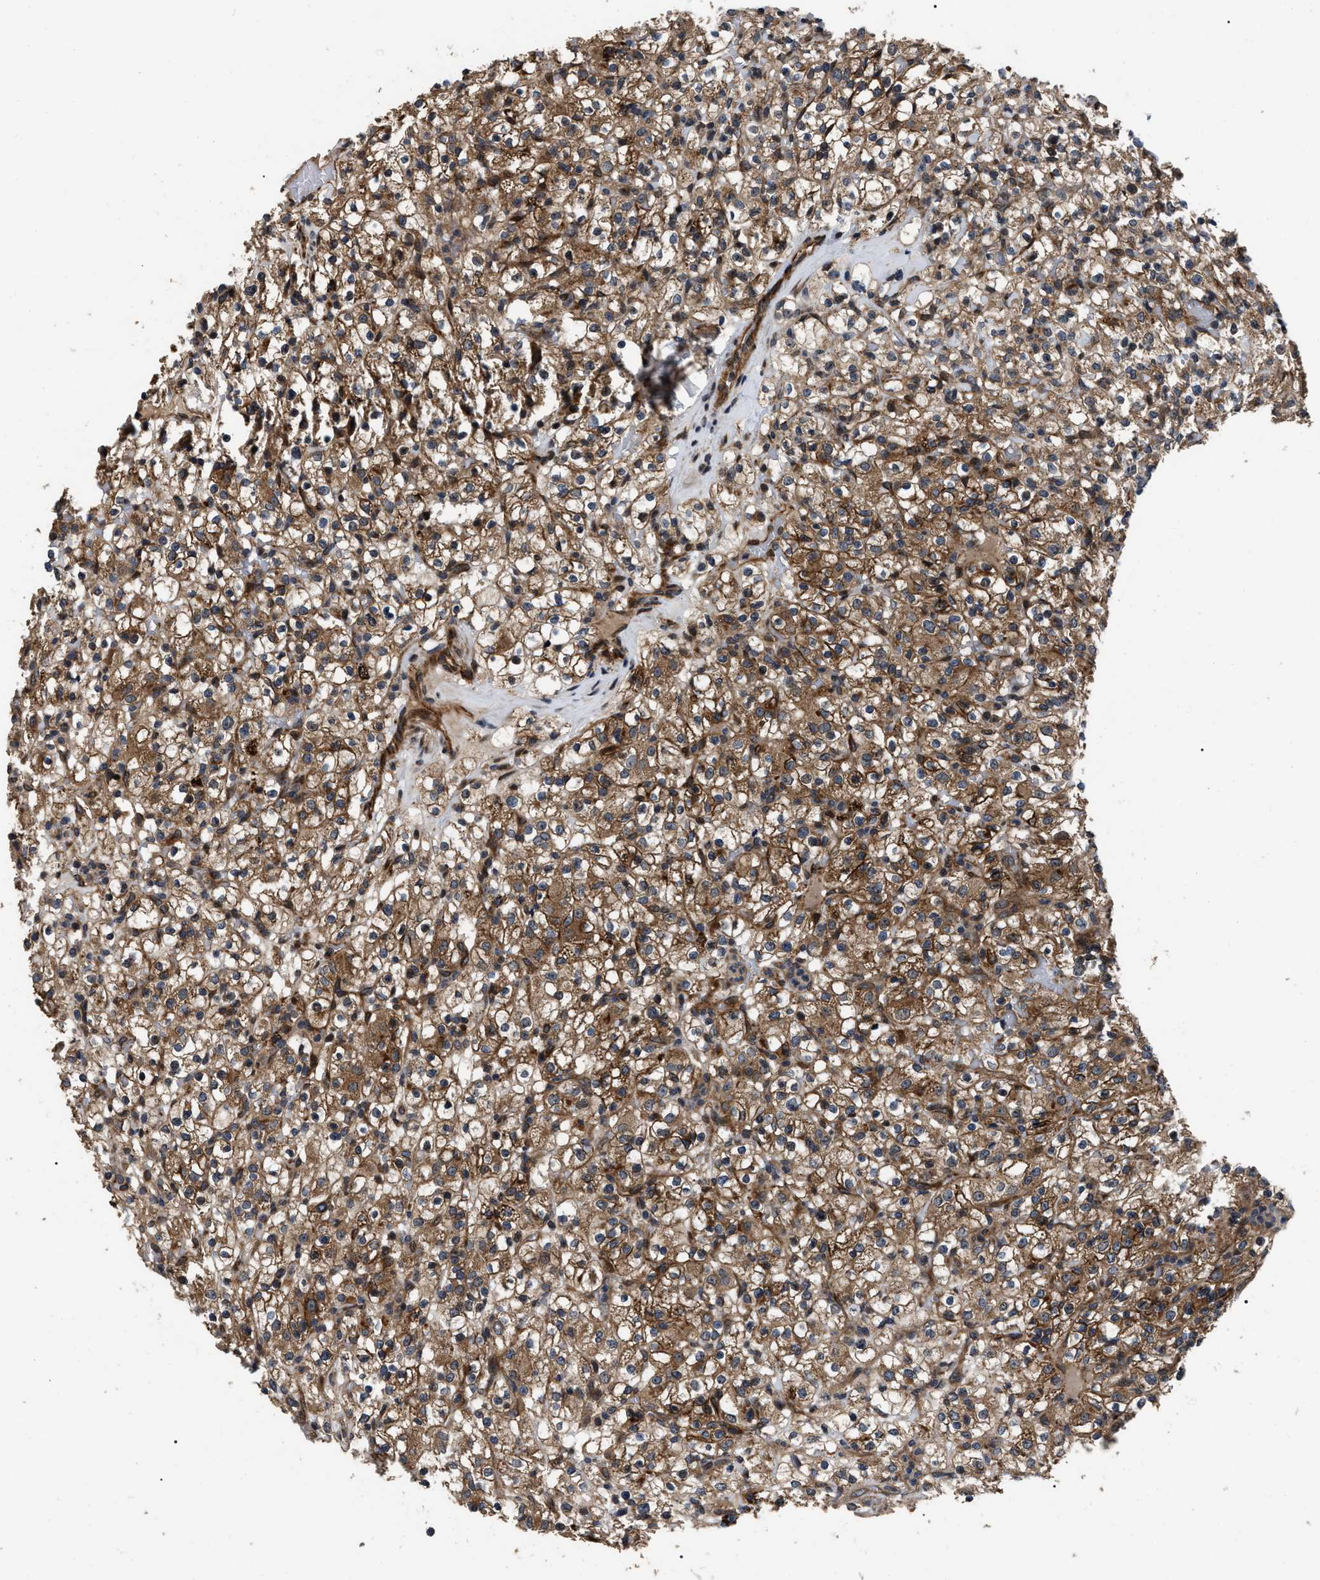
{"staining": {"intensity": "moderate", "quantity": ">75%", "location": "cytoplasmic/membranous"}, "tissue": "renal cancer", "cell_type": "Tumor cells", "image_type": "cancer", "snomed": [{"axis": "morphology", "description": "Normal tissue, NOS"}, {"axis": "morphology", "description": "Adenocarcinoma, NOS"}, {"axis": "topography", "description": "Kidney"}], "caption": "A medium amount of moderate cytoplasmic/membranous staining is present in approximately >75% of tumor cells in renal cancer tissue.", "gene": "PPWD1", "patient": {"sex": "female", "age": 72}}